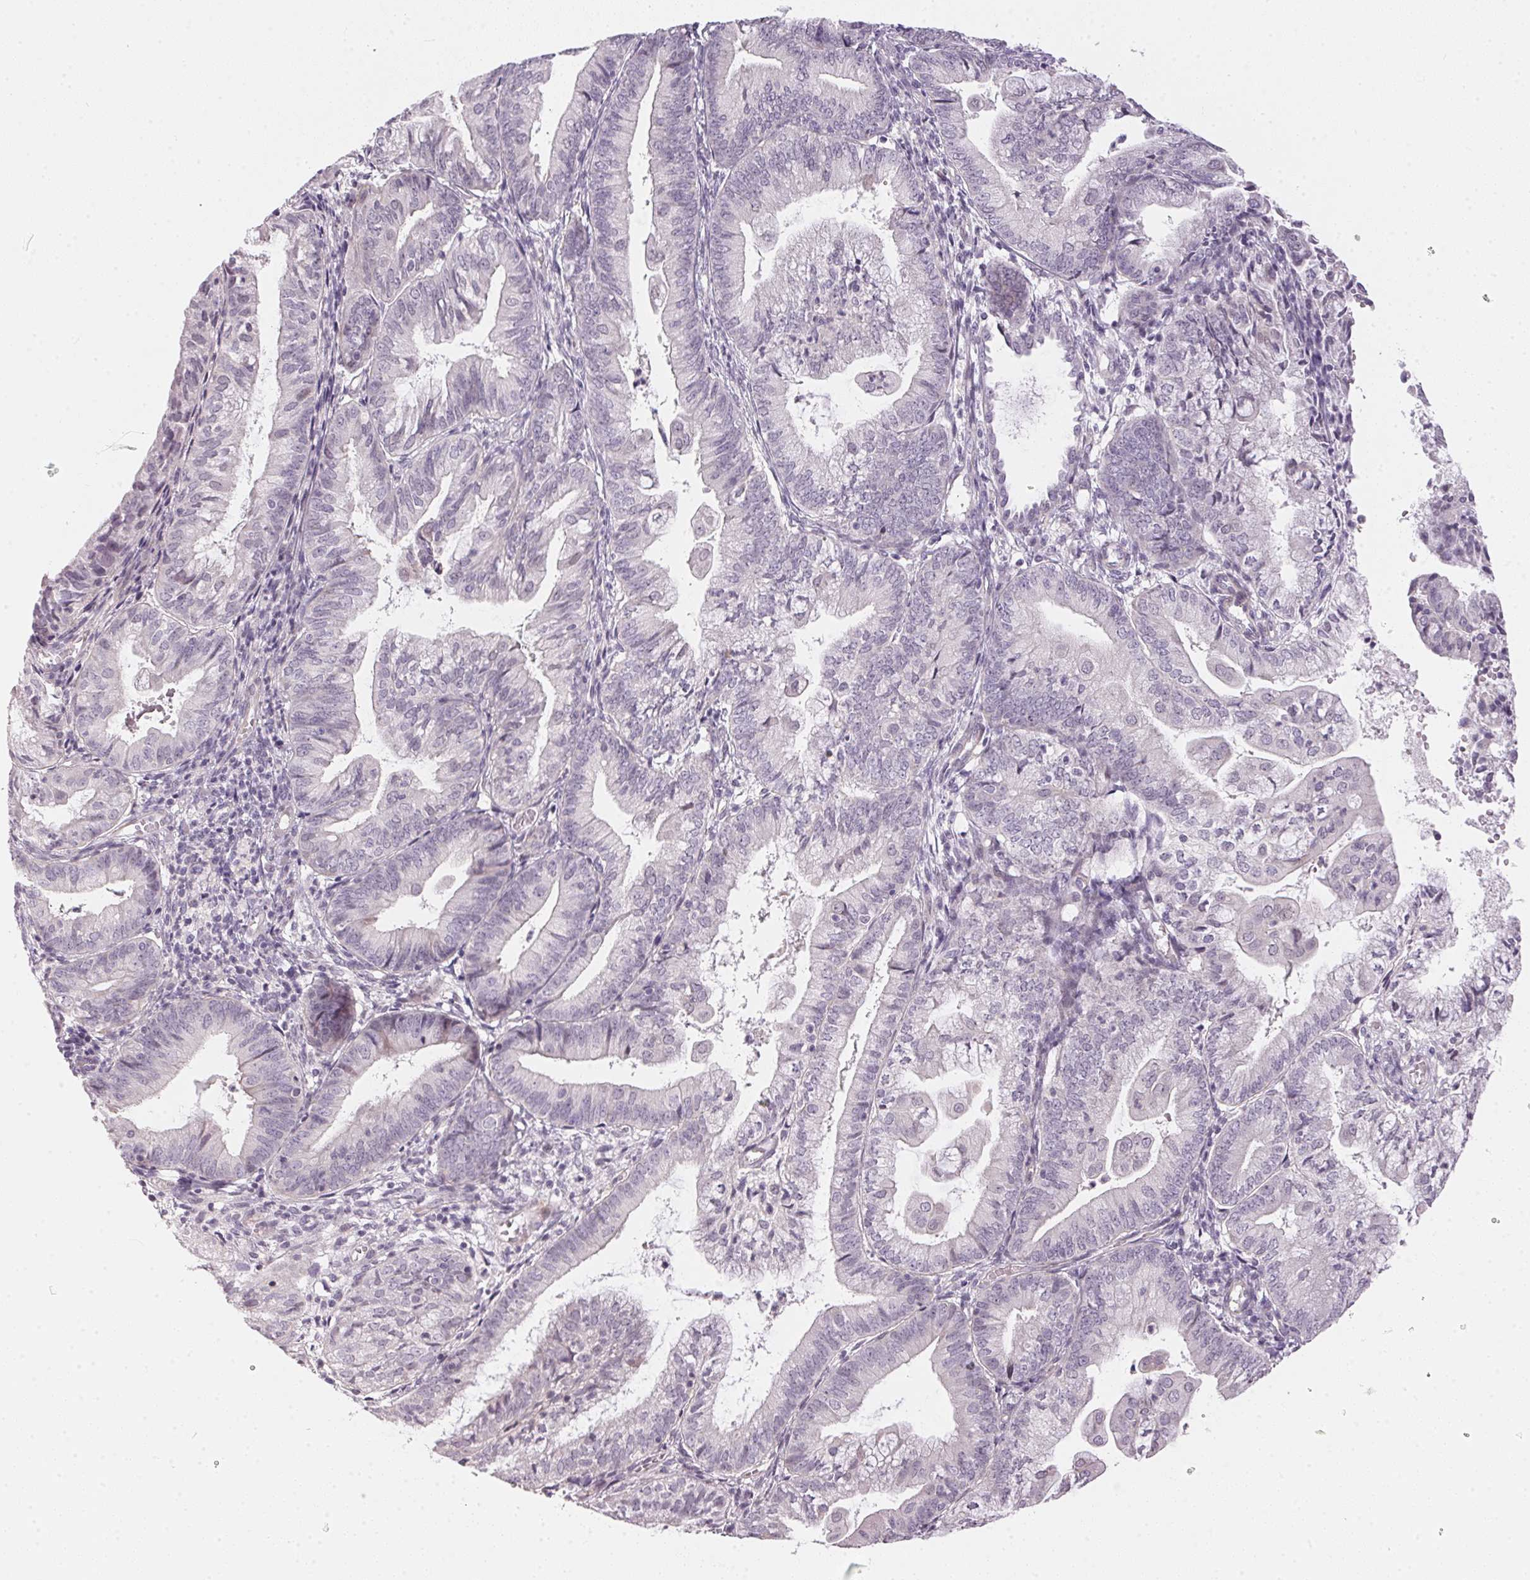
{"staining": {"intensity": "negative", "quantity": "none", "location": "none"}, "tissue": "endometrial cancer", "cell_type": "Tumor cells", "image_type": "cancer", "snomed": [{"axis": "morphology", "description": "Adenocarcinoma, NOS"}, {"axis": "topography", "description": "Endometrium"}], "caption": "IHC micrograph of neoplastic tissue: human endometrial adenocarcinoma stained with DAB demonstrates no significant protein expression in tumor cells.", "gene": "GDAP1L1", "patient": {"sex": "female", "age": 55}}